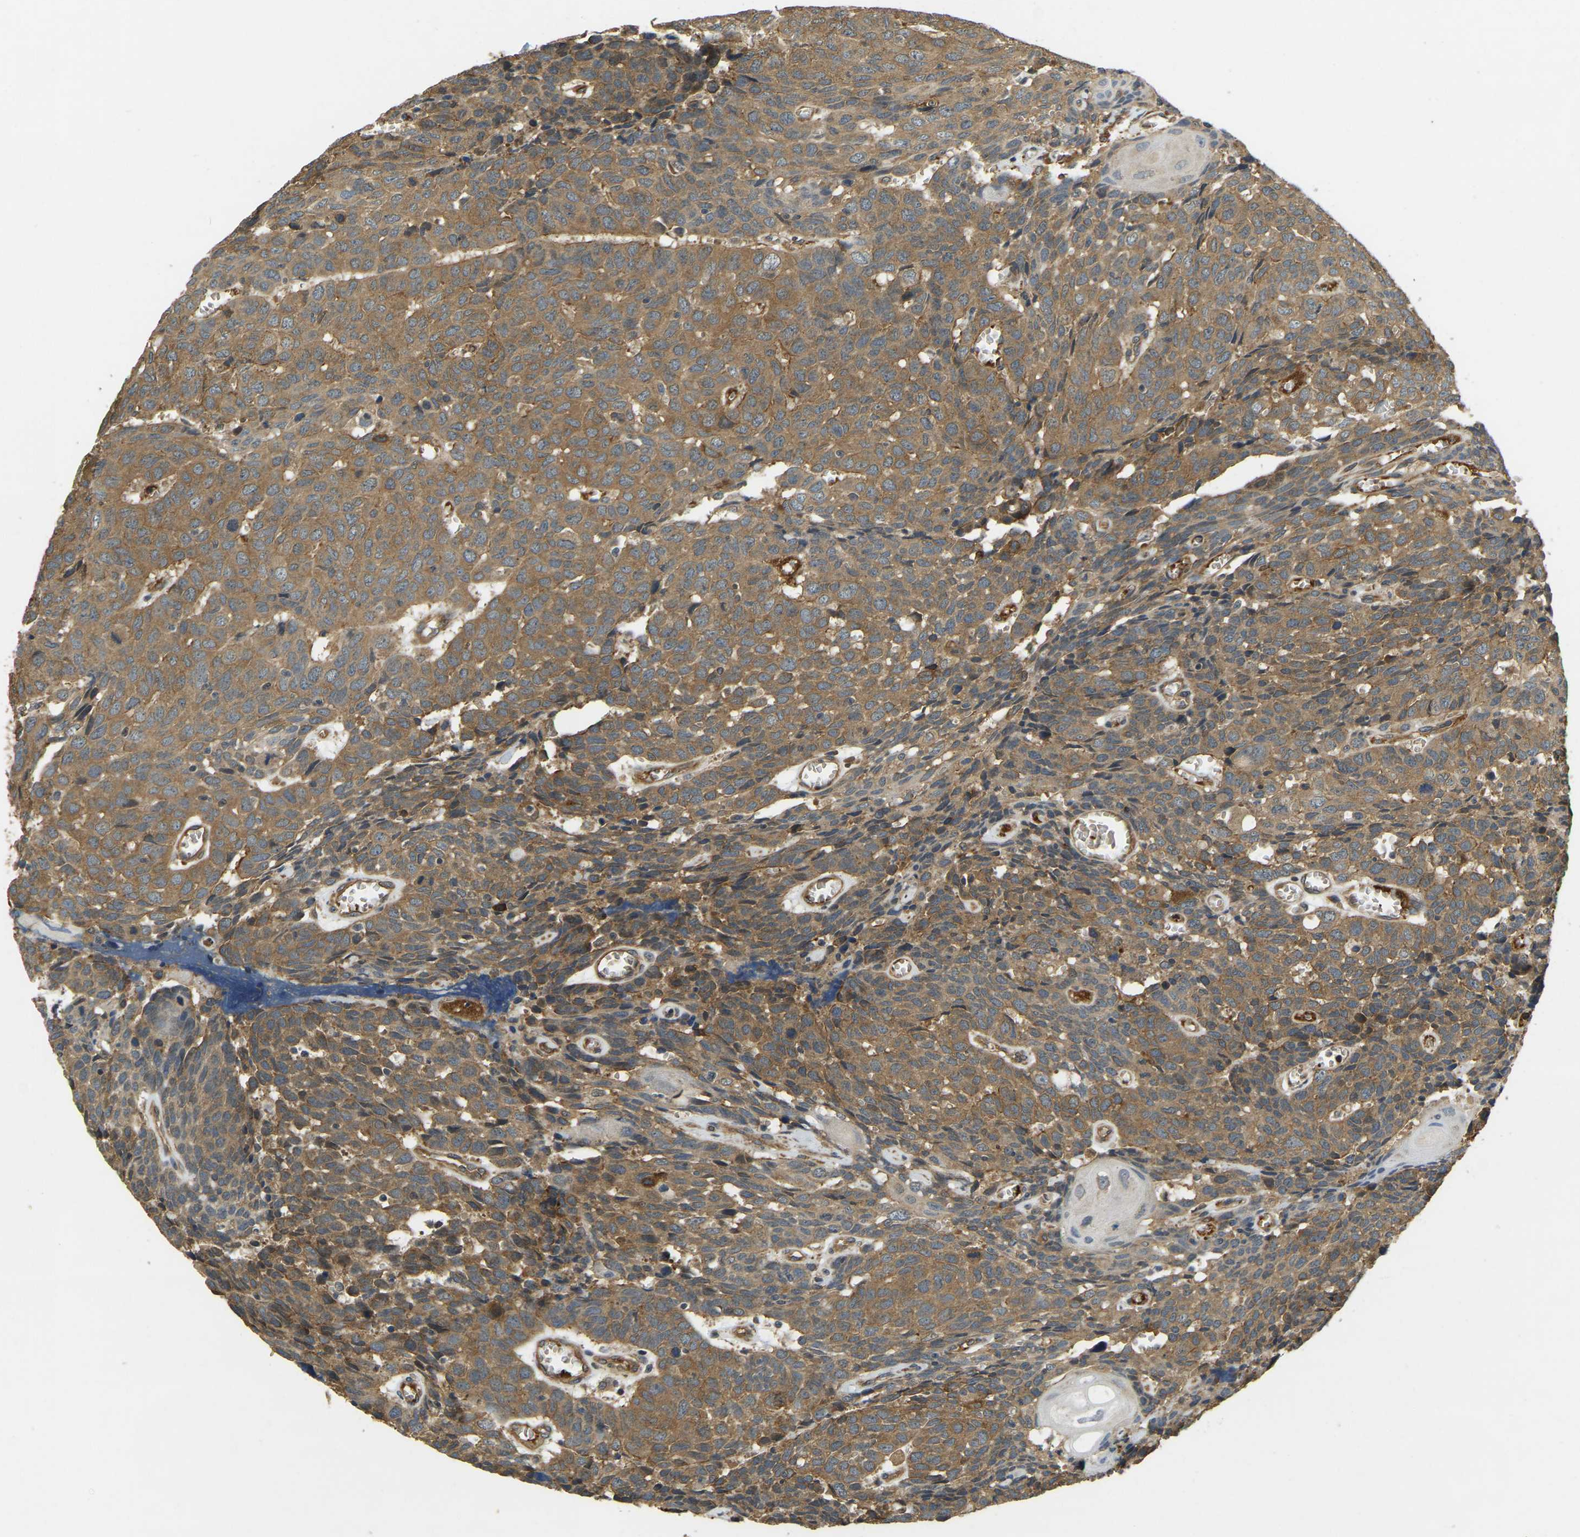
{"staining": {"intensity": "moderate", "quantity": ">75%", "location": "cytoplasmic/membranous"}, "tissue": "head and neck cancer", "cell_type": "Tumor cells", "image_type": "cancer", "snomed": [{"axis": "morphology", "description": "Squamous cell carcinoma, NOS"}, {"axis": "topography", "description": "Head-Neck"}], "caption": "The immunohistochemical stain labels moderate cytoplasmic/membranous expression in tumor cells of squamous cell carcinoma (head and neck) tissue.", "gene": "ERGIC1", "patient": {"sex": "male", "age": 66}}